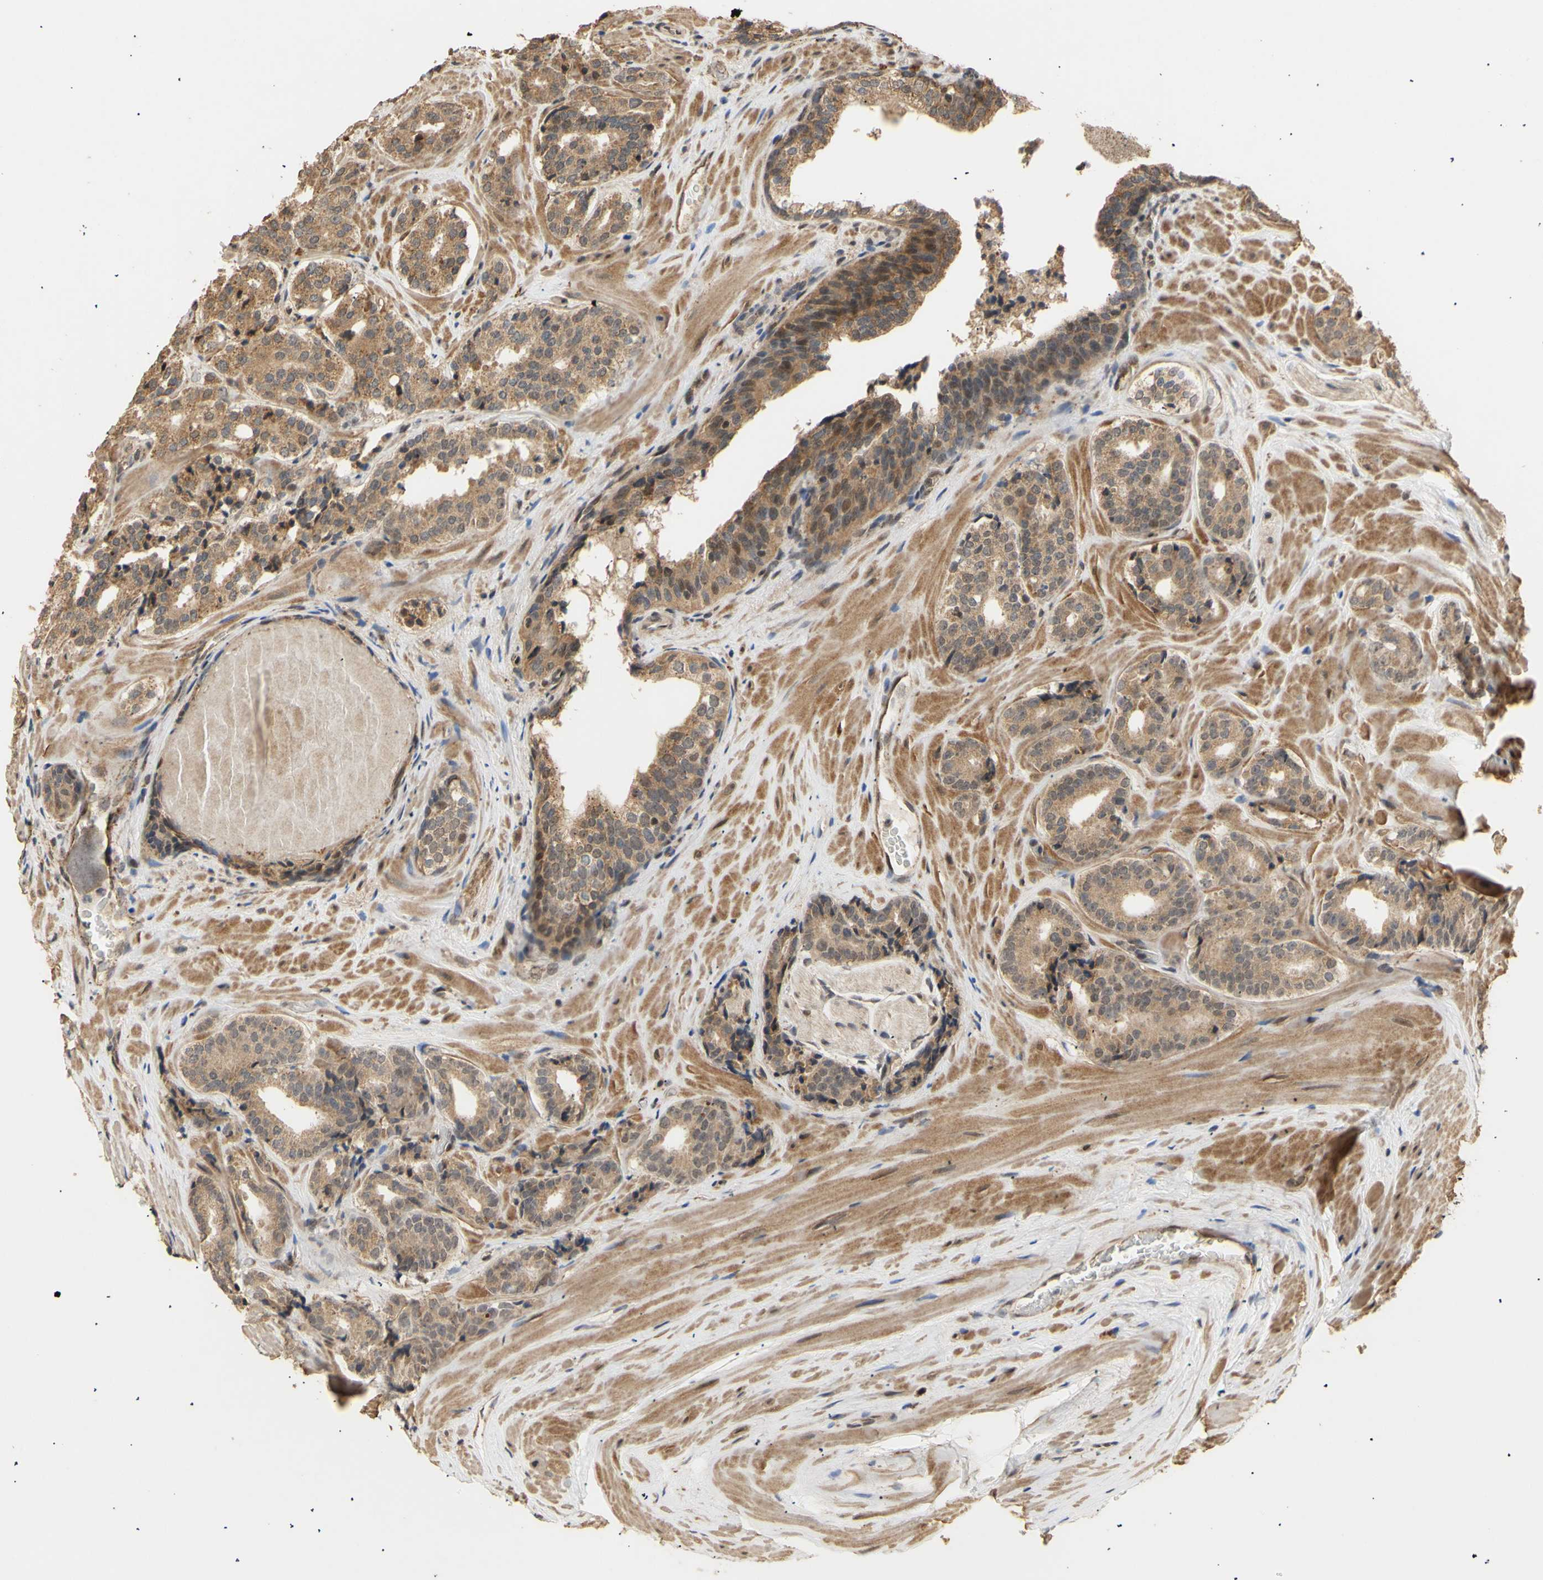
{"staining": {"intensity": "moderate", "quantity": ">75%", "location": "cytoplasmic/membranous"}, "tissue": "prostate cancer", "cell_type": "Tumor cells", "image_type": "cancer", "snomed": [{"axis": "morphology", "description": "Adenocarcinoma, High grade"}, {"axis": "topography", "description": "Prostate"}], "caption": "High-power microscopy captured an immunohistochemistry (IHC) photomicrograph of high-grade adenocarcinoma (prostate), revealing moderate cytoplasmic/membranous expression in approximately >75% of tumor cells.", "gene": "GTF2E2", "patient": {"sex": "male", "age": 60}}